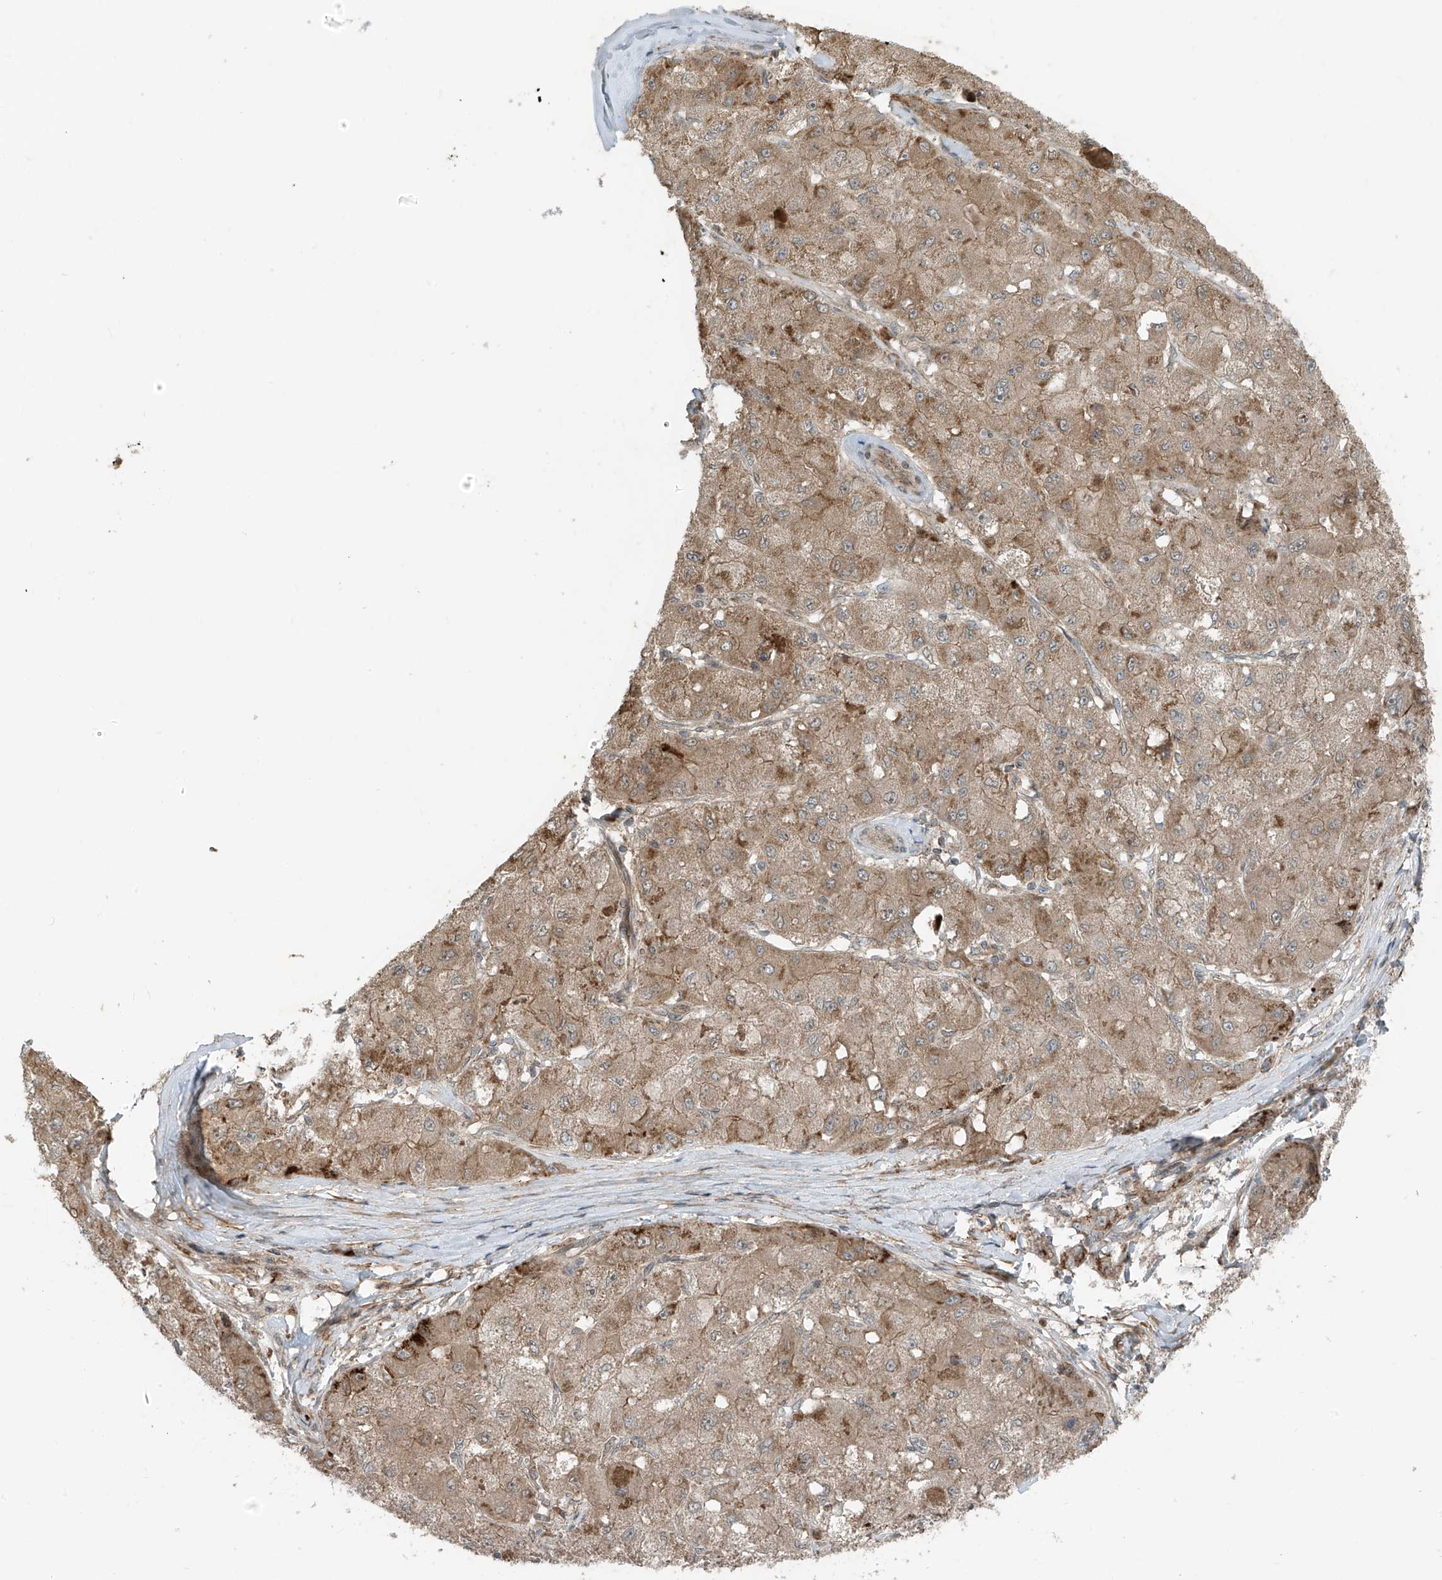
{"staining": {"intensity": "moderate", "quantity": ">75%", "location": "cytoplasmic/membranous"}, "tissue": "liver cancer", "cell_type": "Tumor cells", "image_type": "cancer", "snomed": [{"axis": "morphology", "description": "Carcinoma, Hepatocellular, NOS"}, {"axis": "topography", "description": "Liver"}], "caption": "A high-resolution histopathology image shows IHC staining of liver cancer (hepatocellular carcinoma), which demonstrates moderate cytoplasmic/membranous positivity in approximately >75% of tumor cells.", "gene": "PDE11A", "patient": {"sex": "male", "age": 80}}